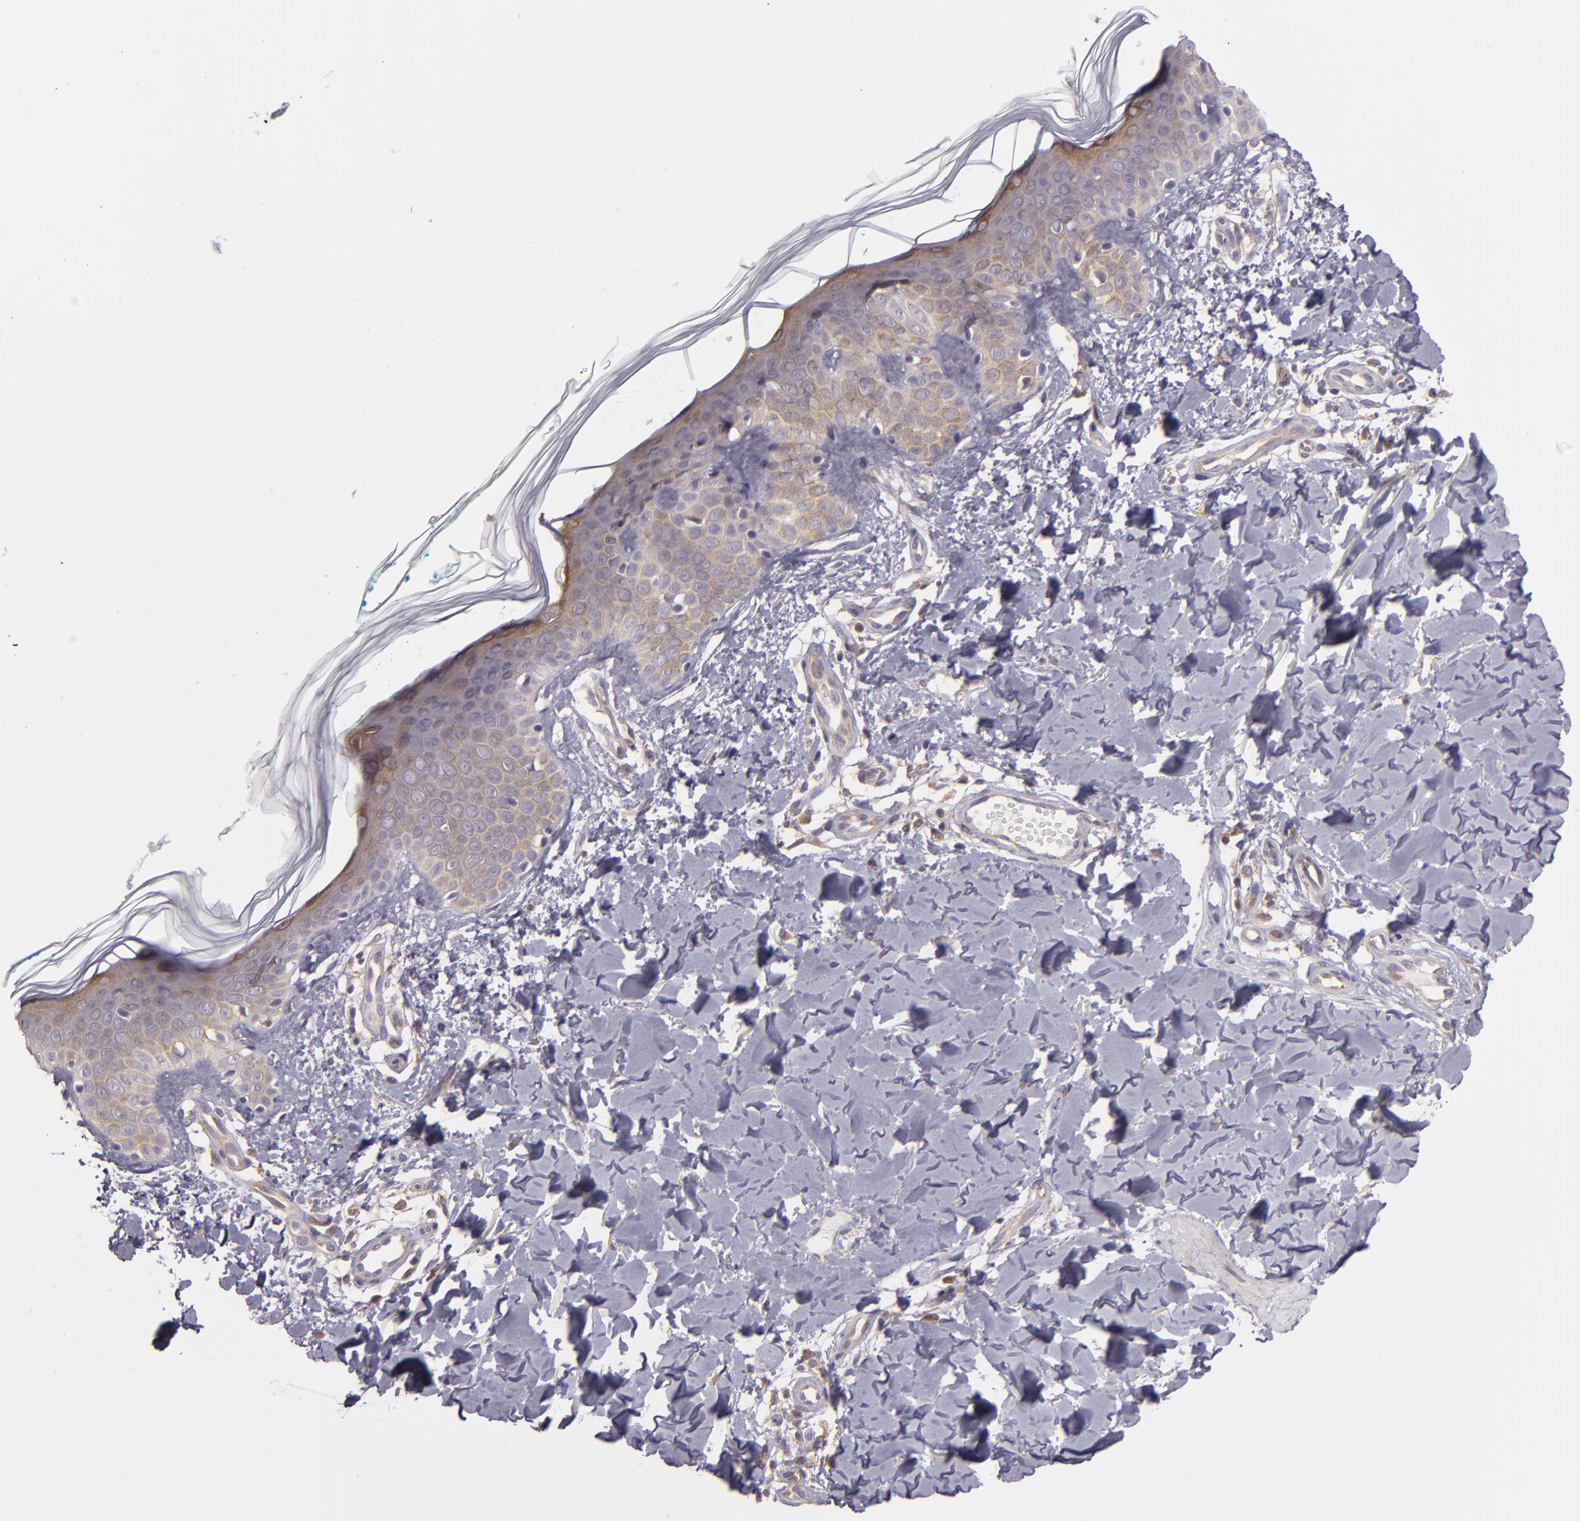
{"staining": {"intensity": "negative", "quantity": "none", "location": "none"}, "tissue": "skin", "cell_type": "Fibroblasts", "image_type": "normal", "snomed": [{"axis": "morphology", "description": "Normal tissue, NOS"}, {"axis": "topography", "description": "Skin"}], "caption": "The photomicrograph reveals no significant positivity in fibroblasts of skin. Brightfield microscopy of immunohistochemistry stained with DAB (brown) and hematoxylin (blue), captured at high magnification.", "gene": "UPF3B", "patient": {"sex": "male", "age": 32}}